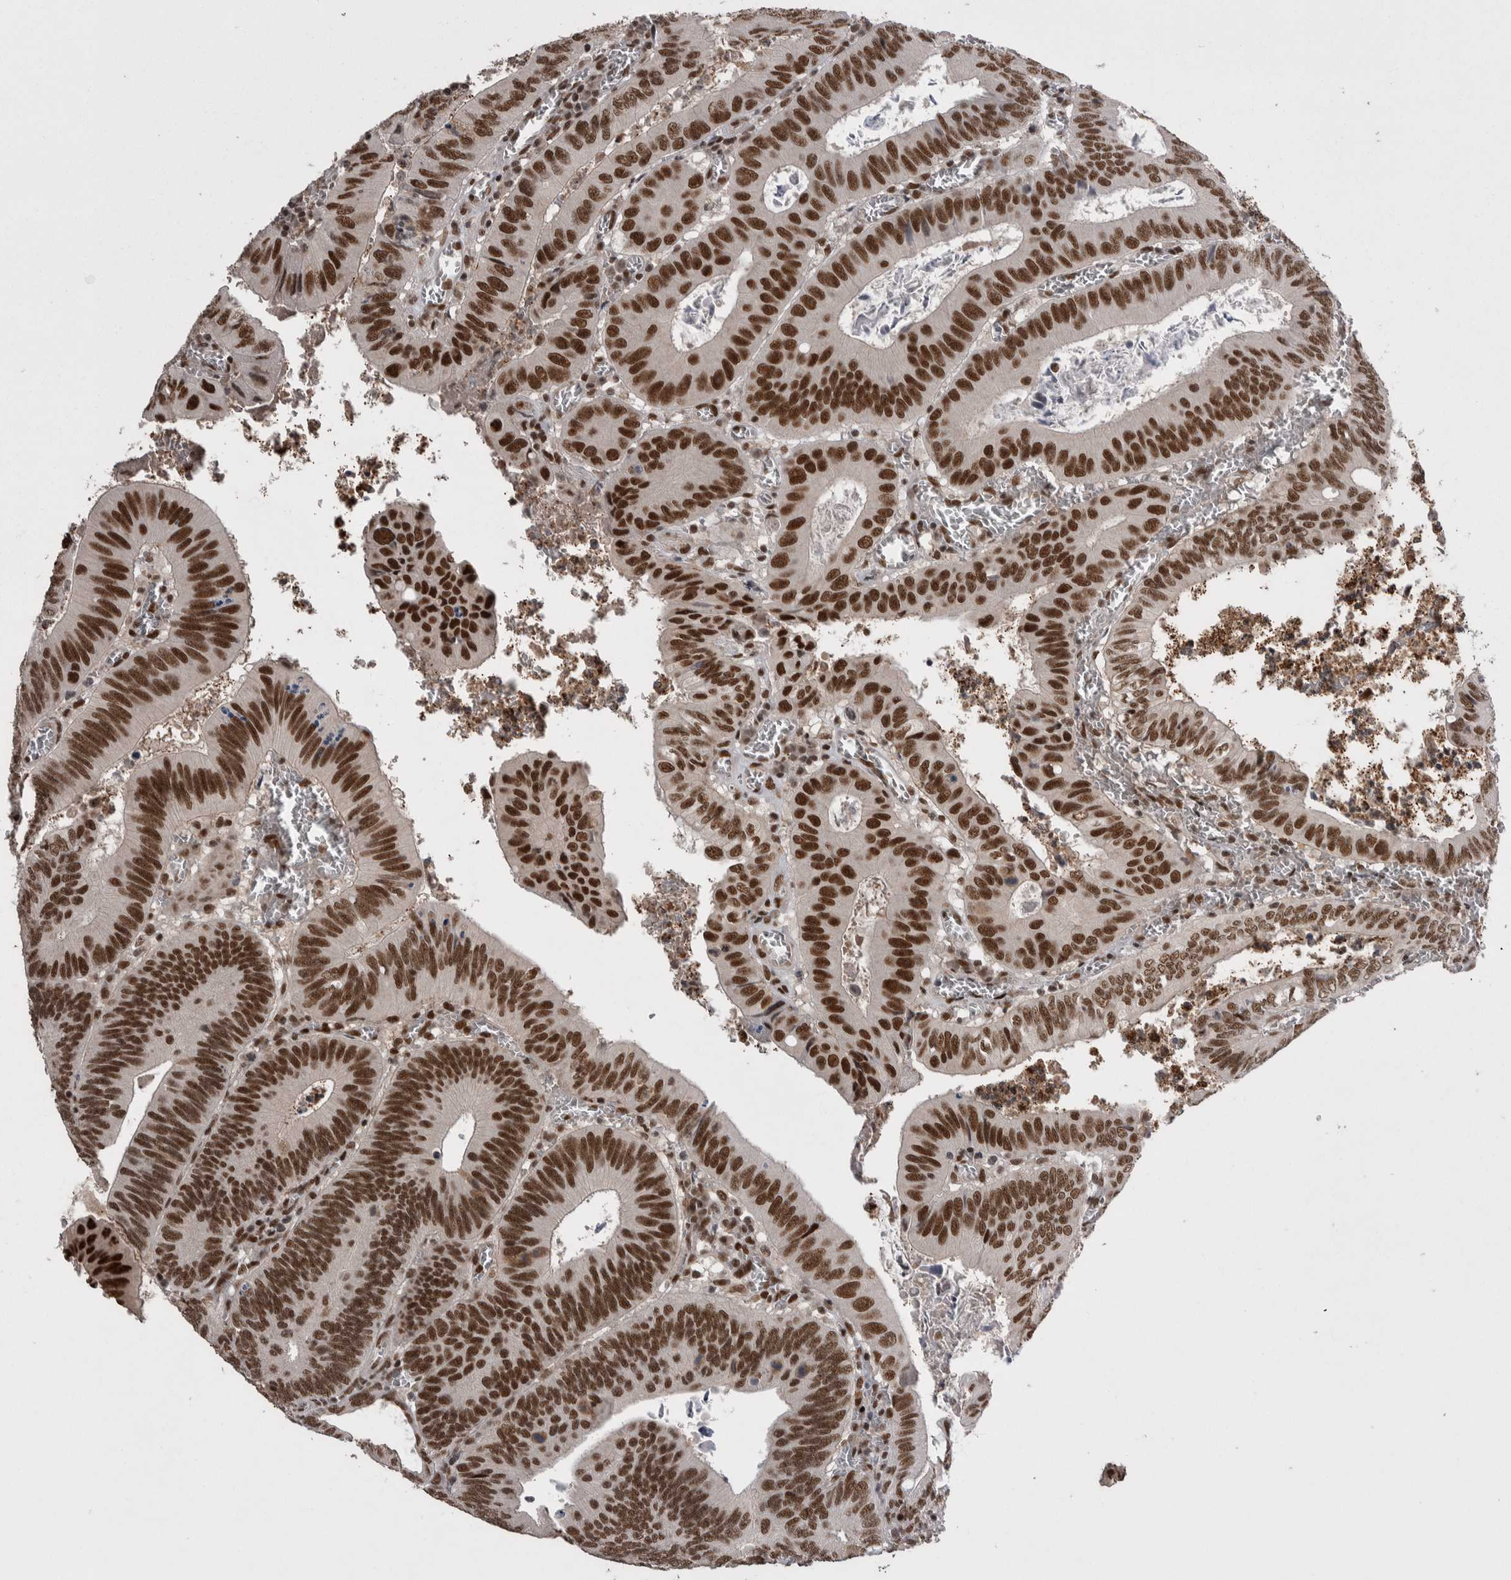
{"staining": {"intensity": "strong", "quantity": ">75%", "location": "nuclear"}, "tissue": "colorectal cancer", "cell_type": "Tumor cells", "image_type": "cancer", "snomed": [{"axis": "morphology", "description": "Inflammation, NOS"}, {"axis": "morphology", "description": "Adenocarcinoma, NOS"}, {"axis": "topography", "description": "Colon"}], "caption": "This is a histology image of IHC staining of colorectal cancer (adenocarcinoma), which shows strong expression in the nuclear of tumor cells.", "gene": "DMTF1", "patient": {"sex": "male", "age": 72}}